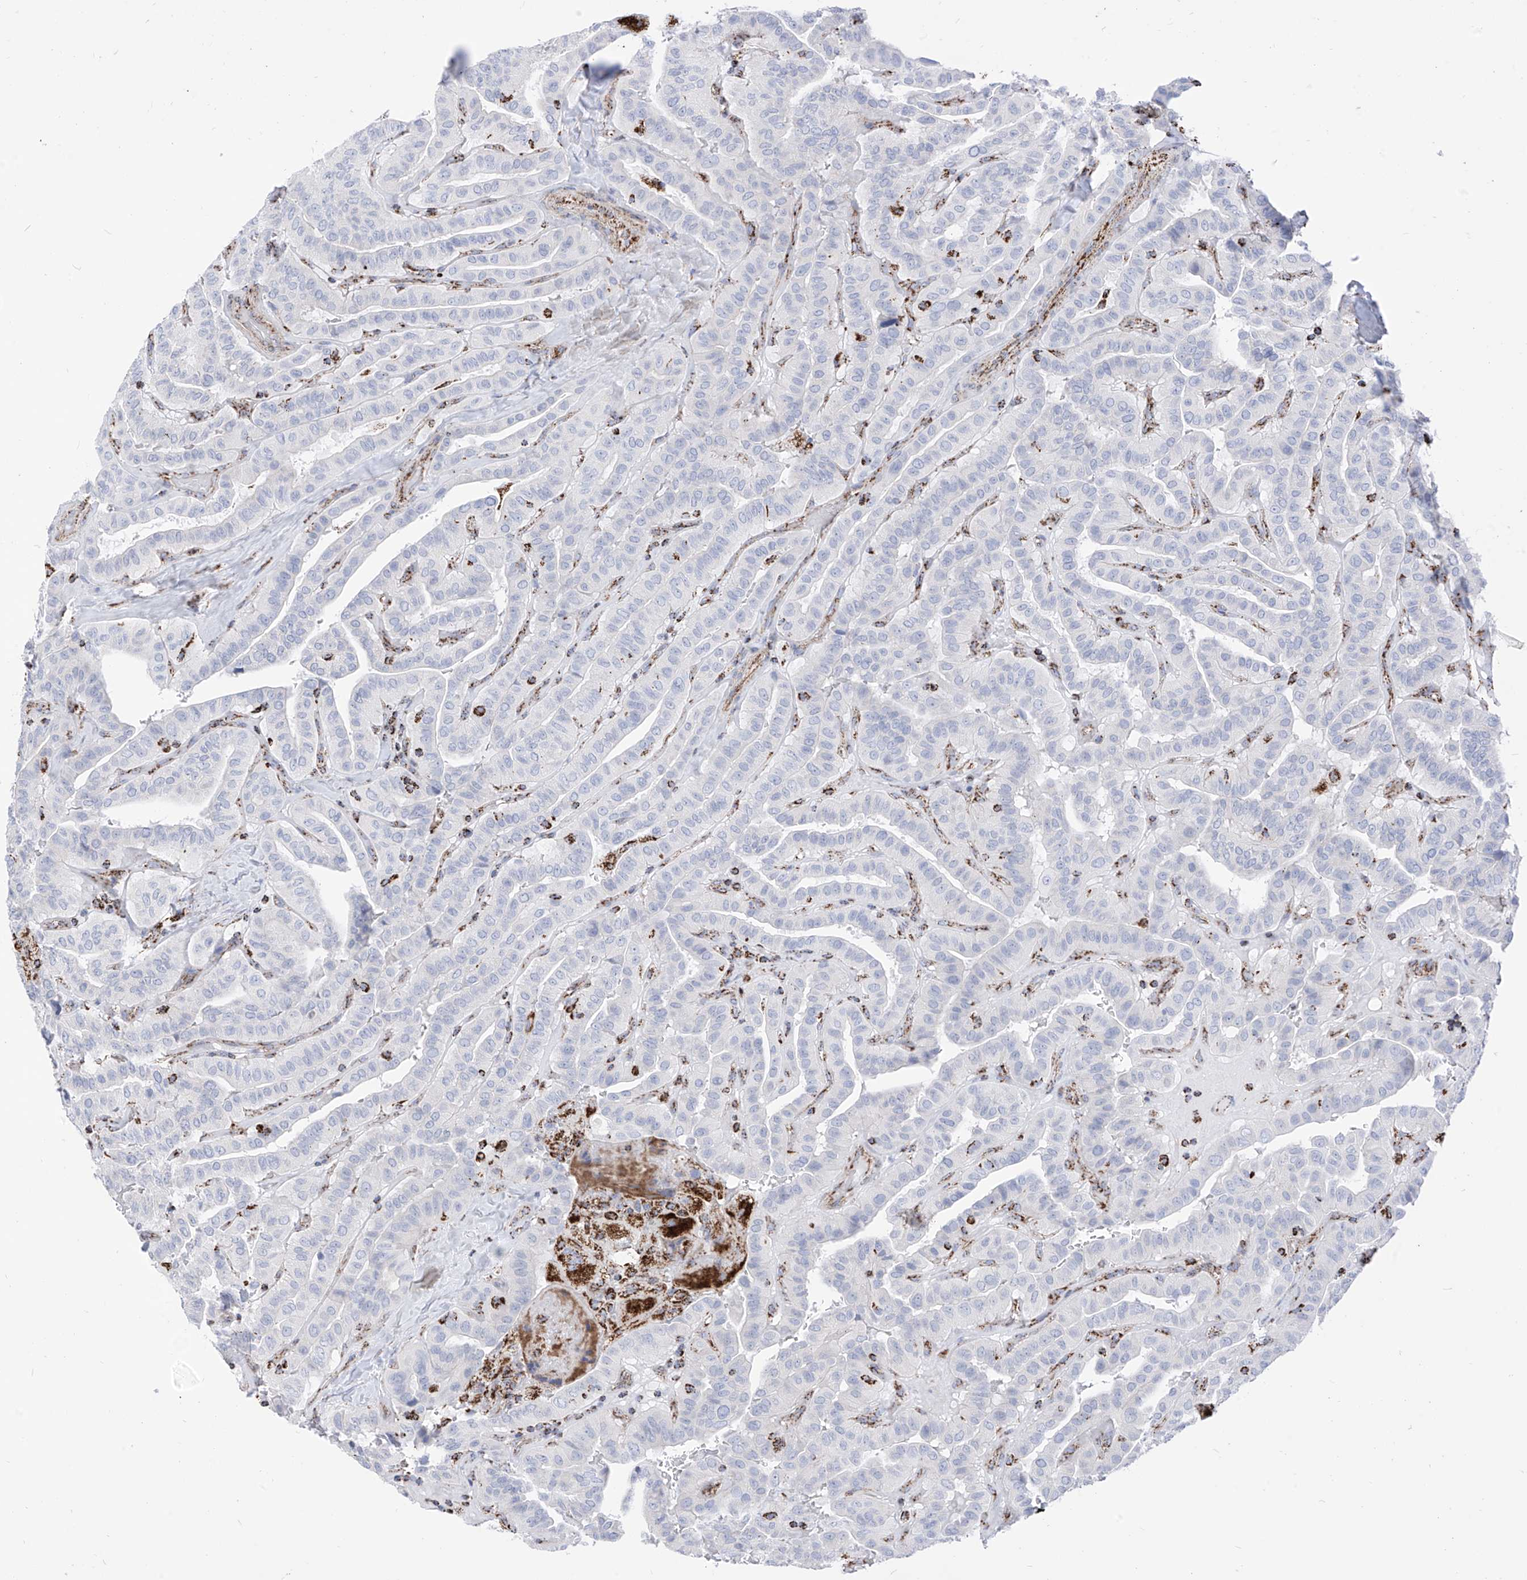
{"staining": {"intensity": "strong", "quantity": "<25%", "location": "cytoplasmic/membranous"}, "tissue": "thyroid cancer", "cell_type": "Tumor cells", "image_type": "cancer", "snomed": [{"axis": "morphology", "description": "Papillary adenocarcinoma, NOS"}, {"axis": "topography", "description": "Thyroid gland"}], "caption": "Protein expression analysis of human papillary adenocarcinoma (thyroid) reveals strong cytoplasmic/membranous expression in about <25% of tumor cells. (Stains: DAB (3,3'-diaminobenzidine) in brown, nuclei in blue, Microscopy: brightfield microscopy at high magnification).", "gene": "COX5B", "patient": {"sex": "male", "age": 77}}